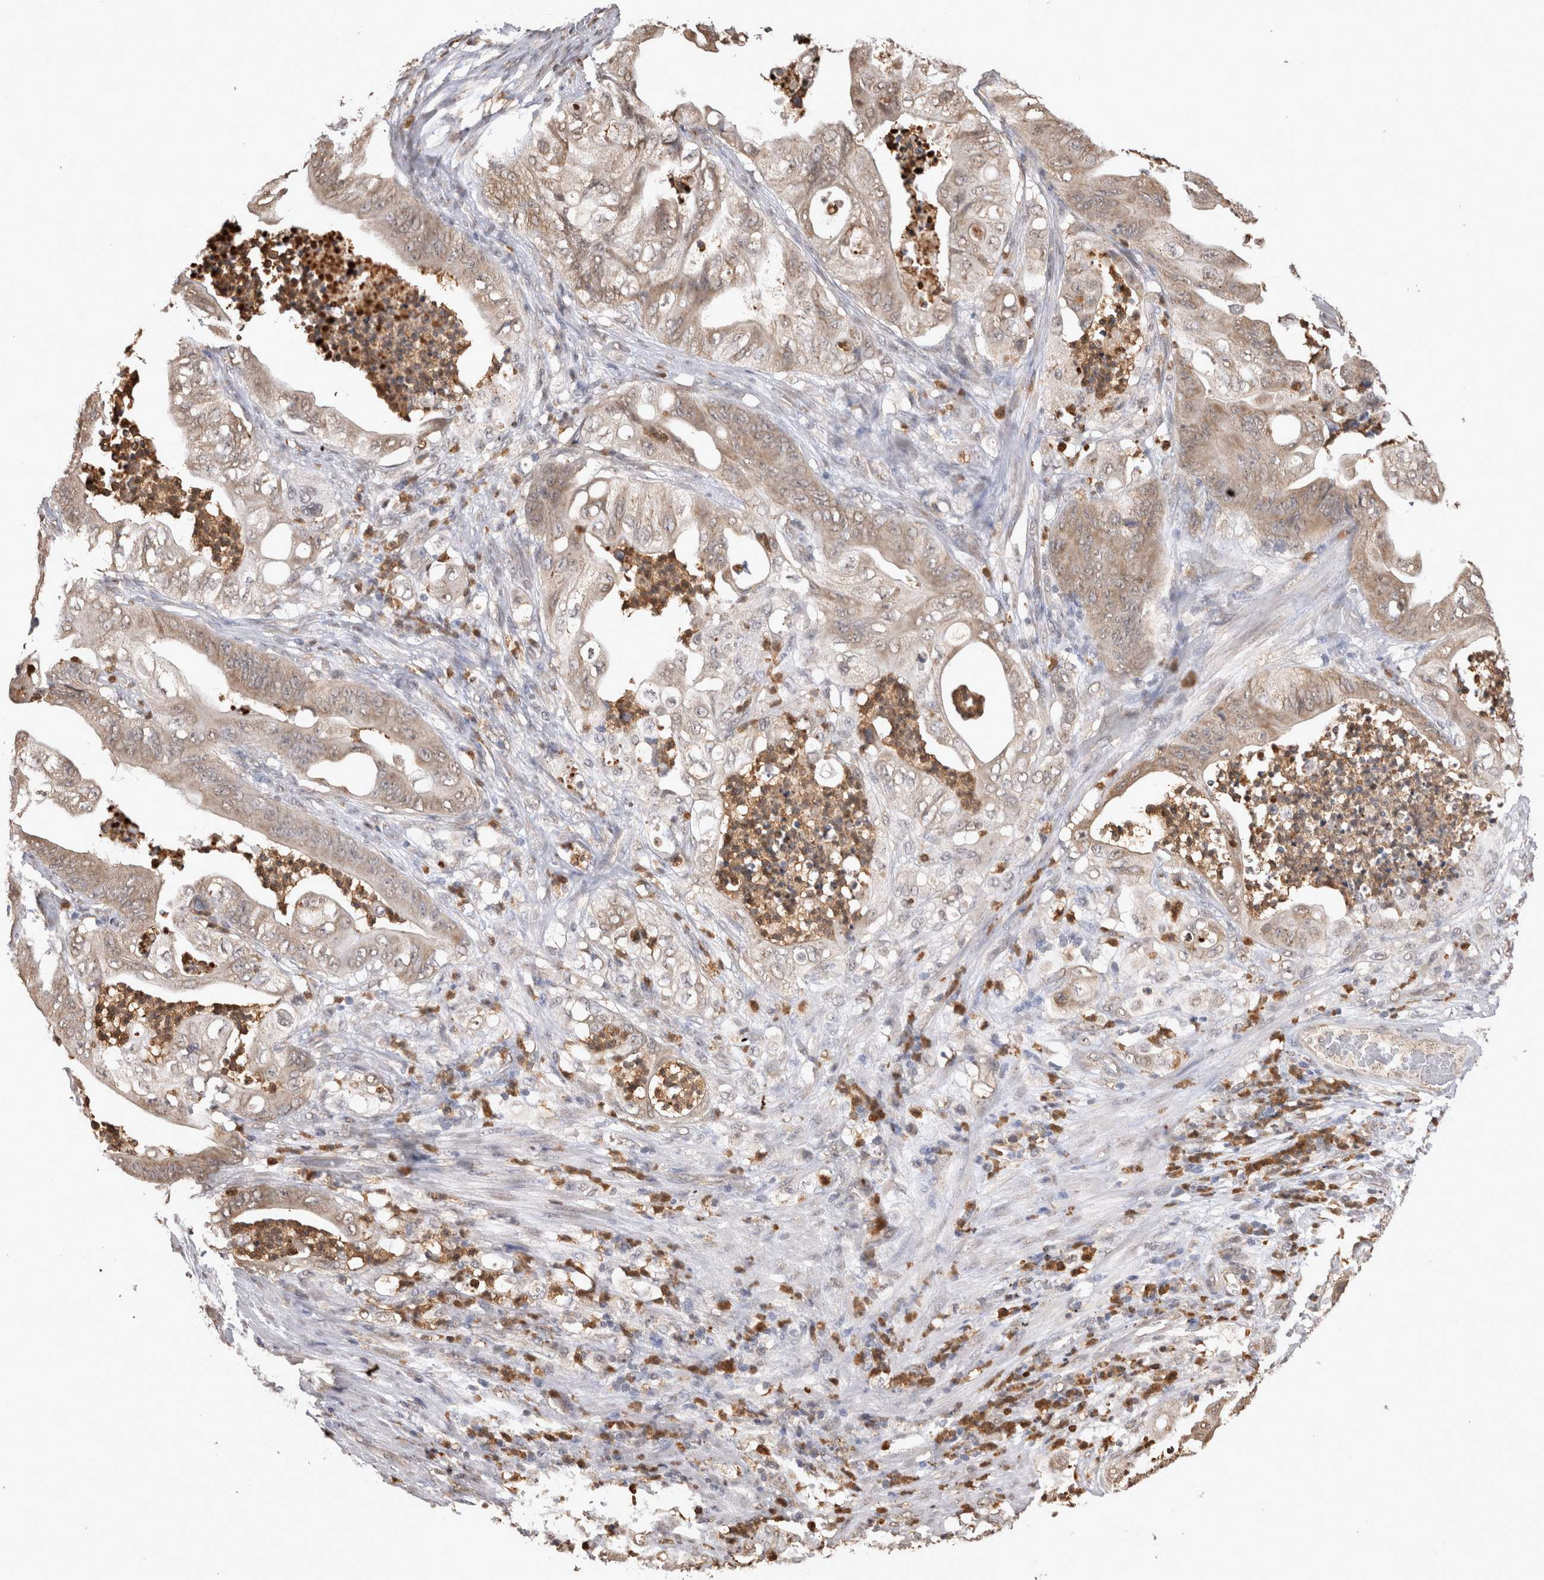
{"staining": {"intensity": "weak", "quantity": ">75%", "location": "cytoplasmic/membranous"}, "tissue": "stomach cancer", "cell_type": "Tumor cells", "image_type": "cancer", "snomed": [{"axis": "morphology", "description": "Adenocarcinoma, NOS"}, {"axis": "topography", "description": "Stomach"}], "caption": "Immunohistochemistry (IHC) of human stomach adenocarcinoma exhibits low levels of weak cytoplasmic/membranous expression in about >75% of tumor cells.", "gene": "PAK4", "patient": {"sex": "female", "age": 73}}